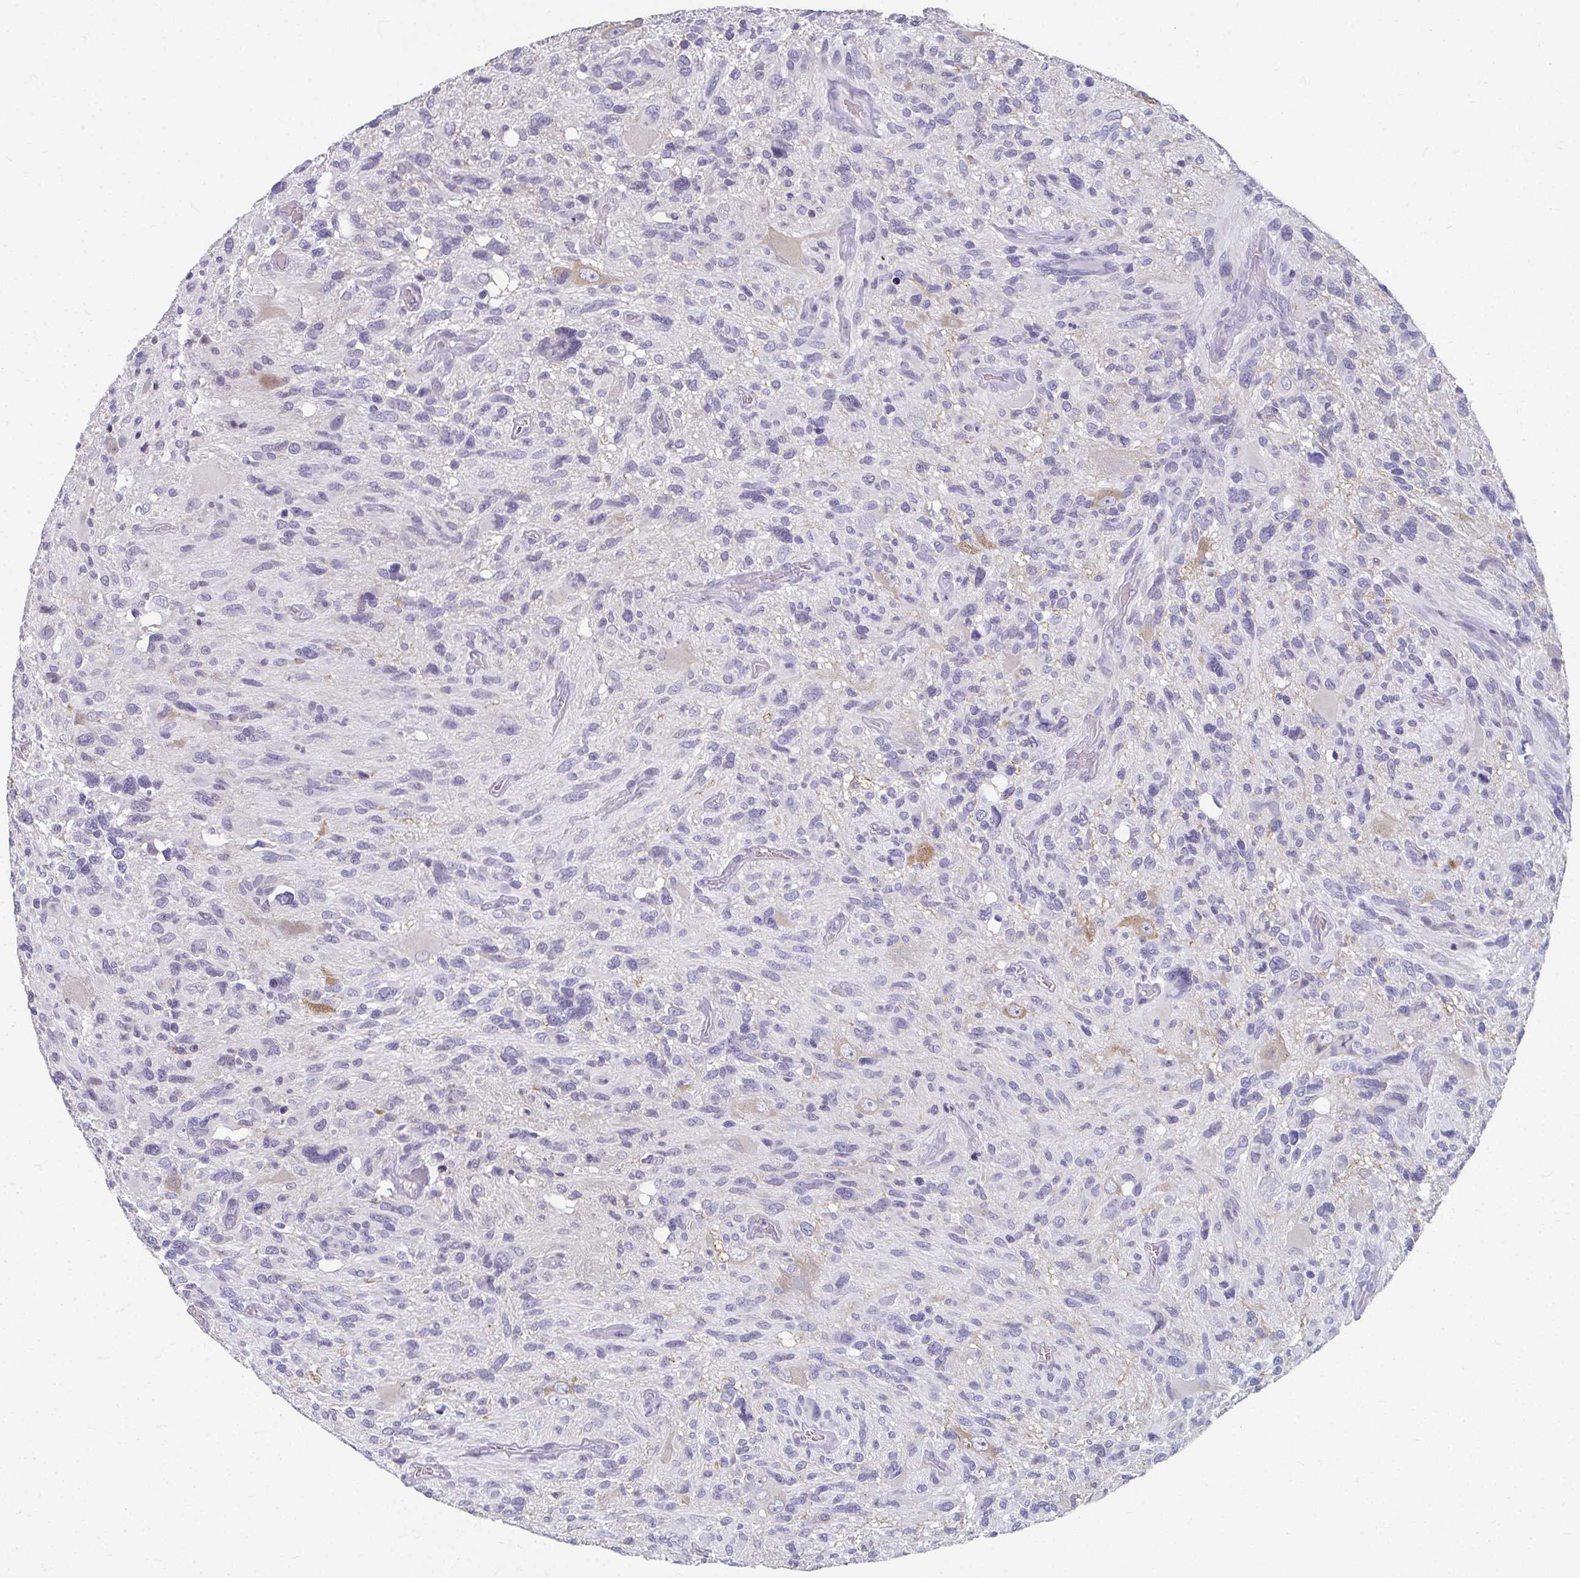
{"staining": {"intensity": "negative", "quantity": "none", "location": "none"}, "tissue": "glioma", "cell_type": "Tumor cells", "image_type": "cancer", "snomed": [{"axis": "morphology", "description": "Glioma, malignant, High grade"}, {"axis": "topography", "description": "Brain"}], "caption": "The histopathology image reveals no significant expression in tumor cells of glioma.", "gene": "CAMKV", "patient": {"sex": "male", "age": 49}}